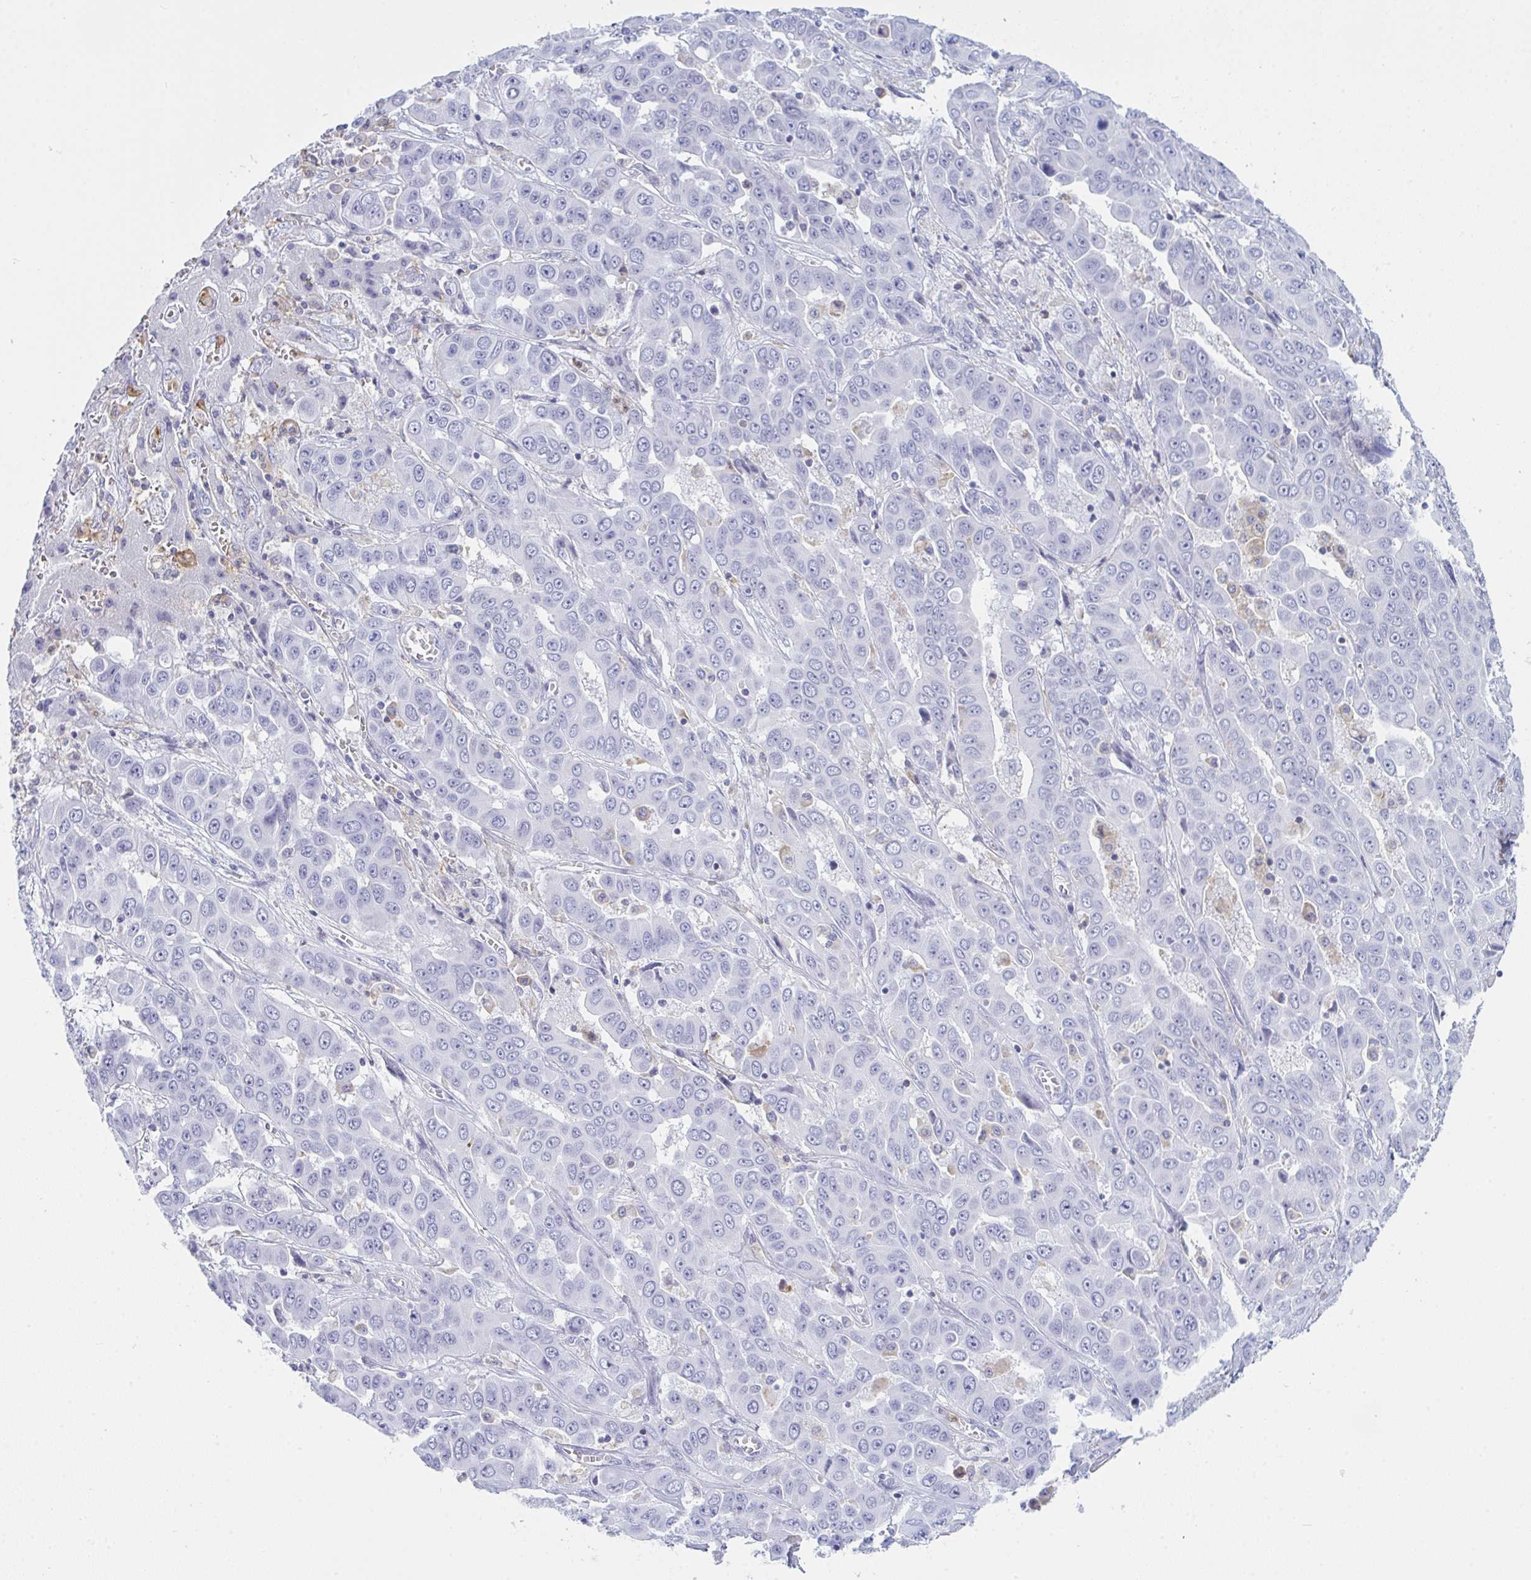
{"staining": {"intensity": "negative", "quantity": "none", "location": "none"}, "tissue": "liver cancer", "cell_type": "Tumor cells", "image_type": "cancer", "snomed": [{"axis": "morphology", "description": "Cholangiocarcinoma"}, {"axis": "topography", "description": "Liver"}], "caption": "Immunohistochemical staining of cholangiocarcinoma (liver) demonstrates no significant staining in tumor cells.", "gene": "MYO1F", "patient": {"sex": "female", "age": 52}}